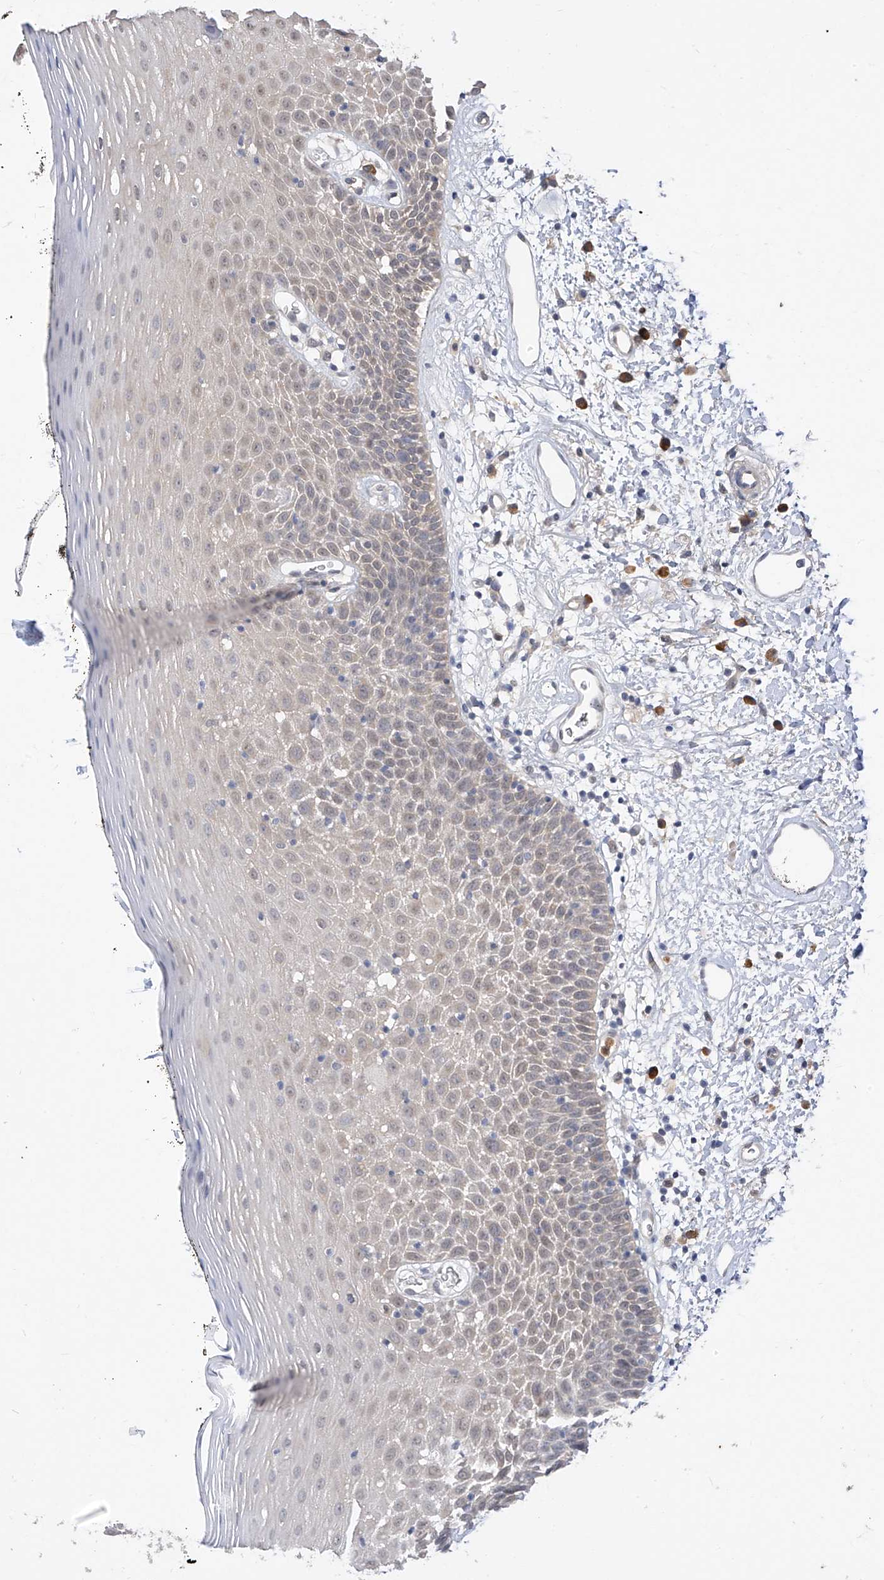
{"staining": {"intensity": "weak", "quantity": "<25%", "location": "cytoplasmic/membranous"}, "tissue": "oral mucosa", "cell_type": "Squamous epithelial cells", "image_type": "normal", "snomed": [{"axis": "morphology", "description": "Normal tissue, NOS"}, {"axis": "topography", "description": "Oral tissue"}], "caption": "Squamous epithelial cells show no significant protein expression in normal oral mucosa. (Brightfield microscopy of DAB (3,3'-diaminobenzidine) IHC at high magnification).", "gene": "OFD1", "patient": {"sex": "male", "age": 74}}